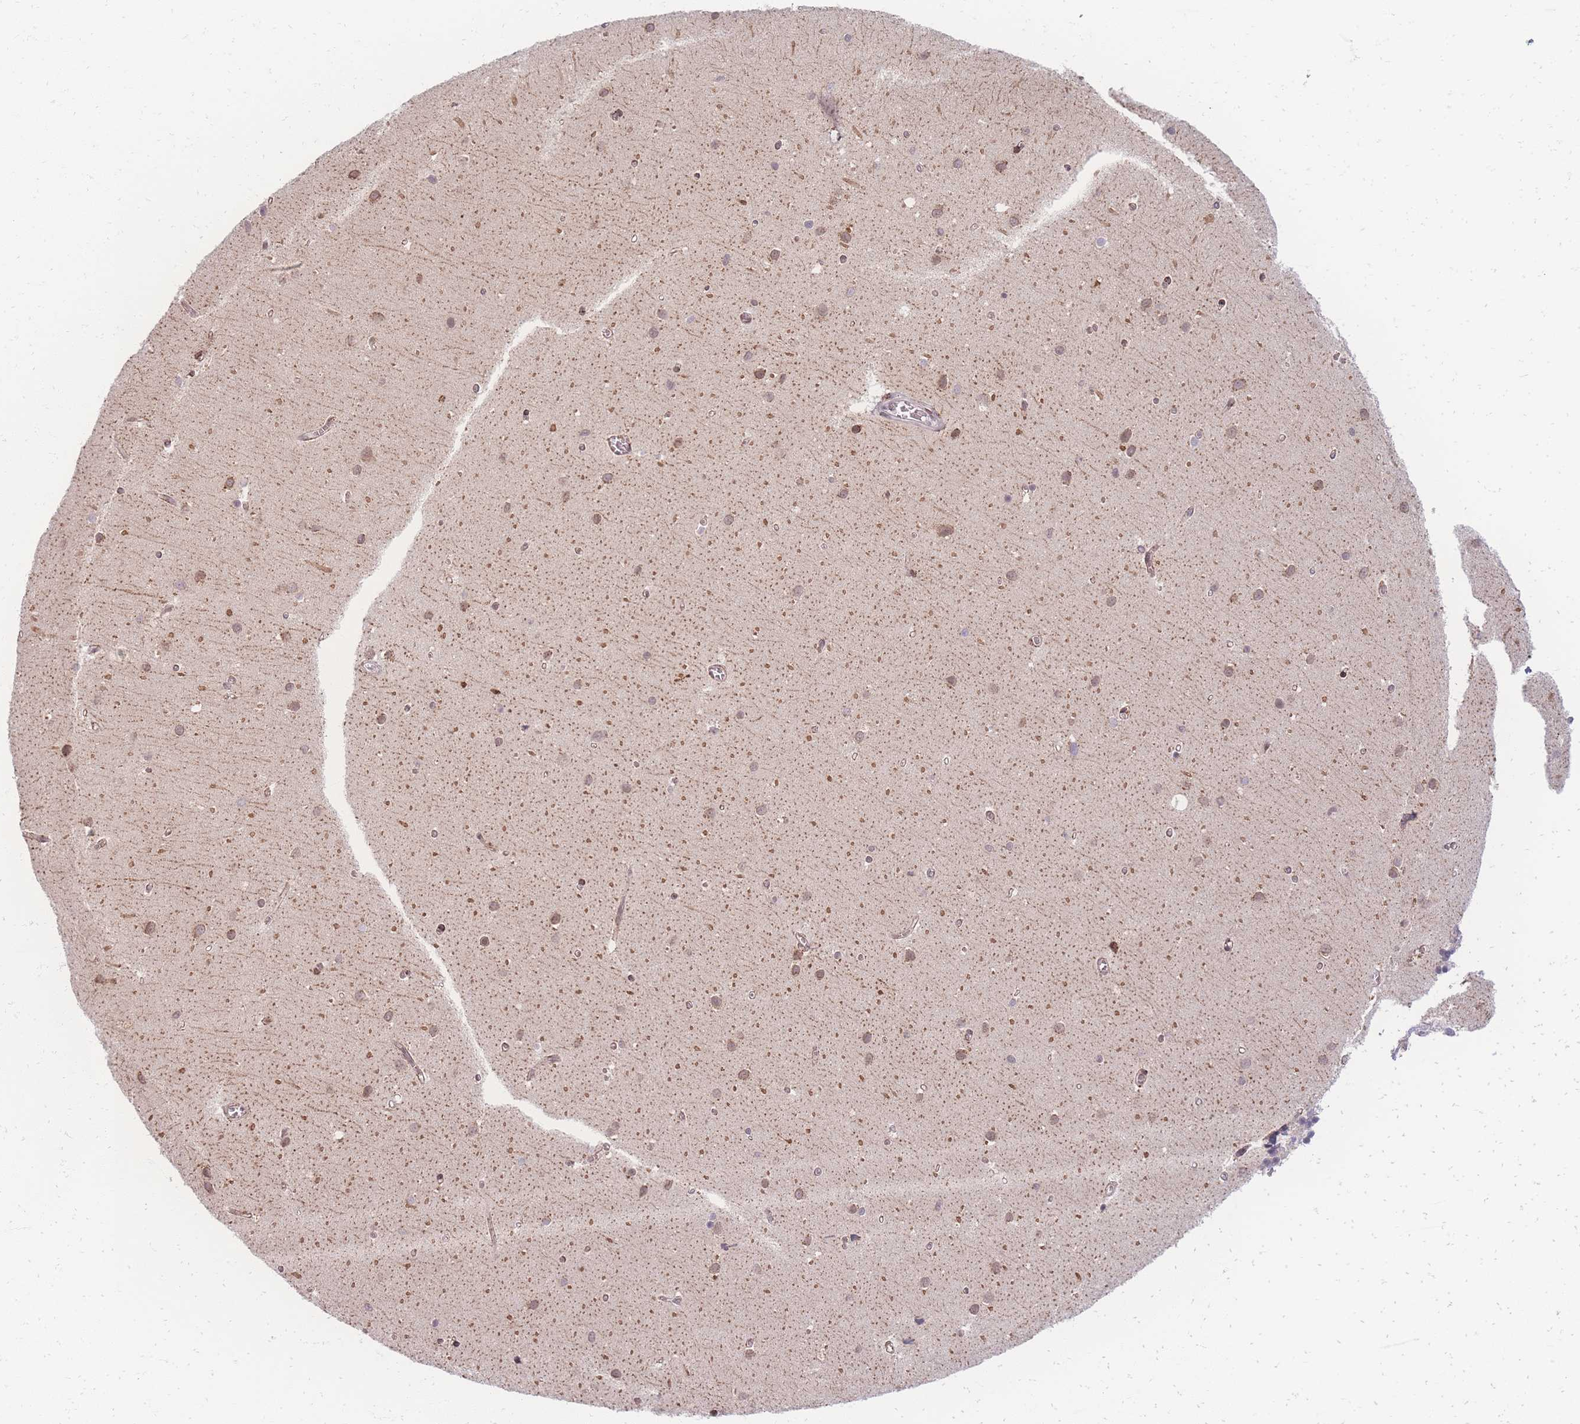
{"staining": {"intensity": "negative", "quantity": "none", "location": "none"}, "tissue": "cerebellum", "cell_type": "Cells in granular layer", "image_type": "normal", "snomed": [{"axis": "morphology", "description": "Normal tissue, NOS"}, {"axis": "topography", "description": "Cerebellum"}], "caption": "High magnification brightfield microscopy of normal cerebellum stained with DAB (brown) and counterstained with hematoxylin (blue): cells in granular layer show no significant expression. (Stains: DAB IHC with hematoxylin counter stain, Microscopy: brightfield microscopy at high magnification).", "gene": "ZC3H13", "patient": {"sex": "male", "age": 54}}